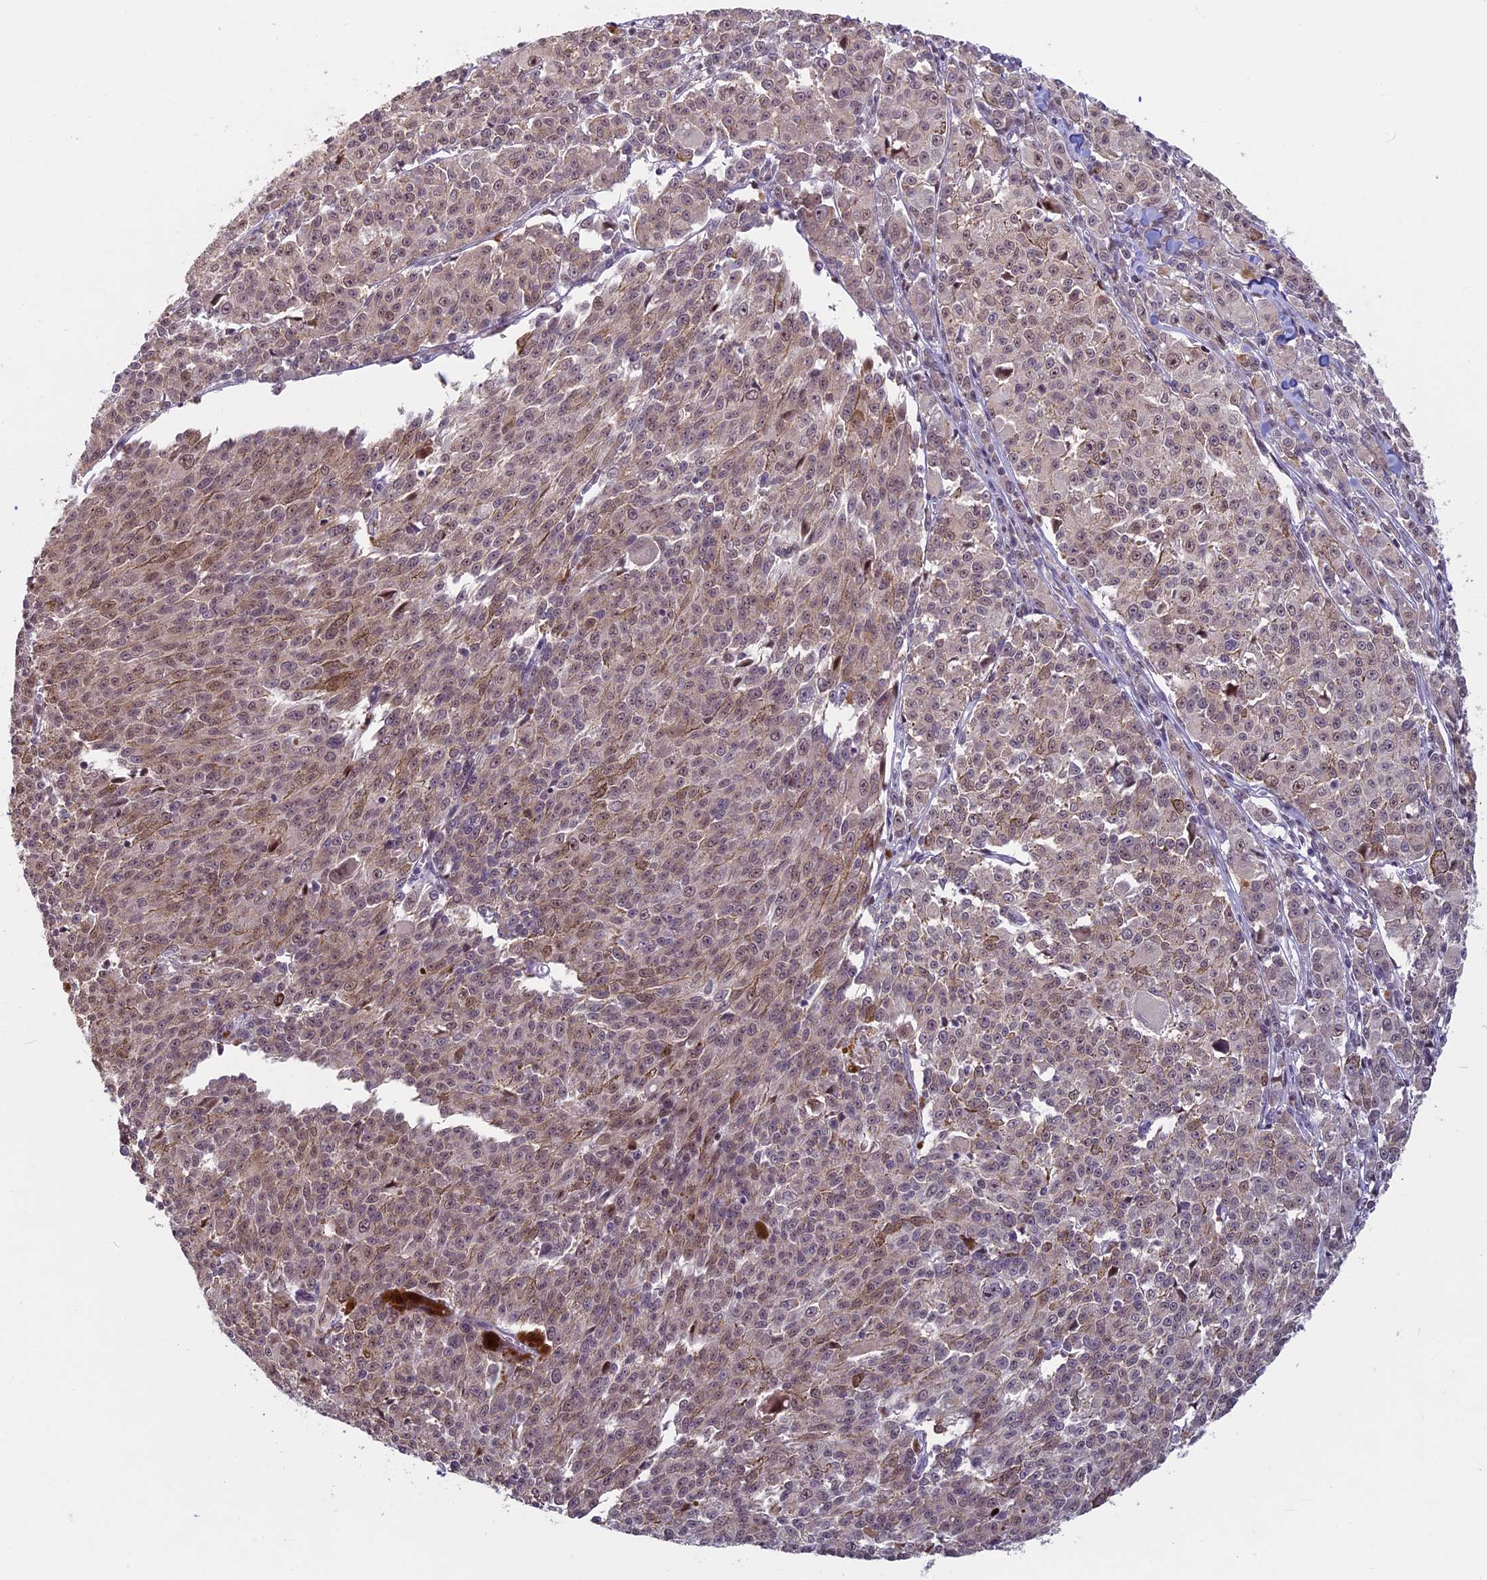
{"staining": {"intensity": "moderate", "quantity": ">75%", "location": "cytoplasmic/membranous,nuclear"}, "tissue": "melanoma", "cell_type": "Tumor cells", "image_type": "cancer", "snomed": [{"axis": "morphology", "description": "Malignant melanoma, NOS"}, {"axis": "topography", "description": "Skin"}], "caption": "High-magnification brightfield microscopy of melanoma stained with DAB (3,3'-diaminobenzidine) (brown) and counterstained with hematoxylin (blue). tumor cells exhibit moderate cytoplasmic/membranous and nuclear expression is appreciated in about>75% of cells.", "gene": "SPIRE1", "patient": {"sex": "female", "age": 52}}